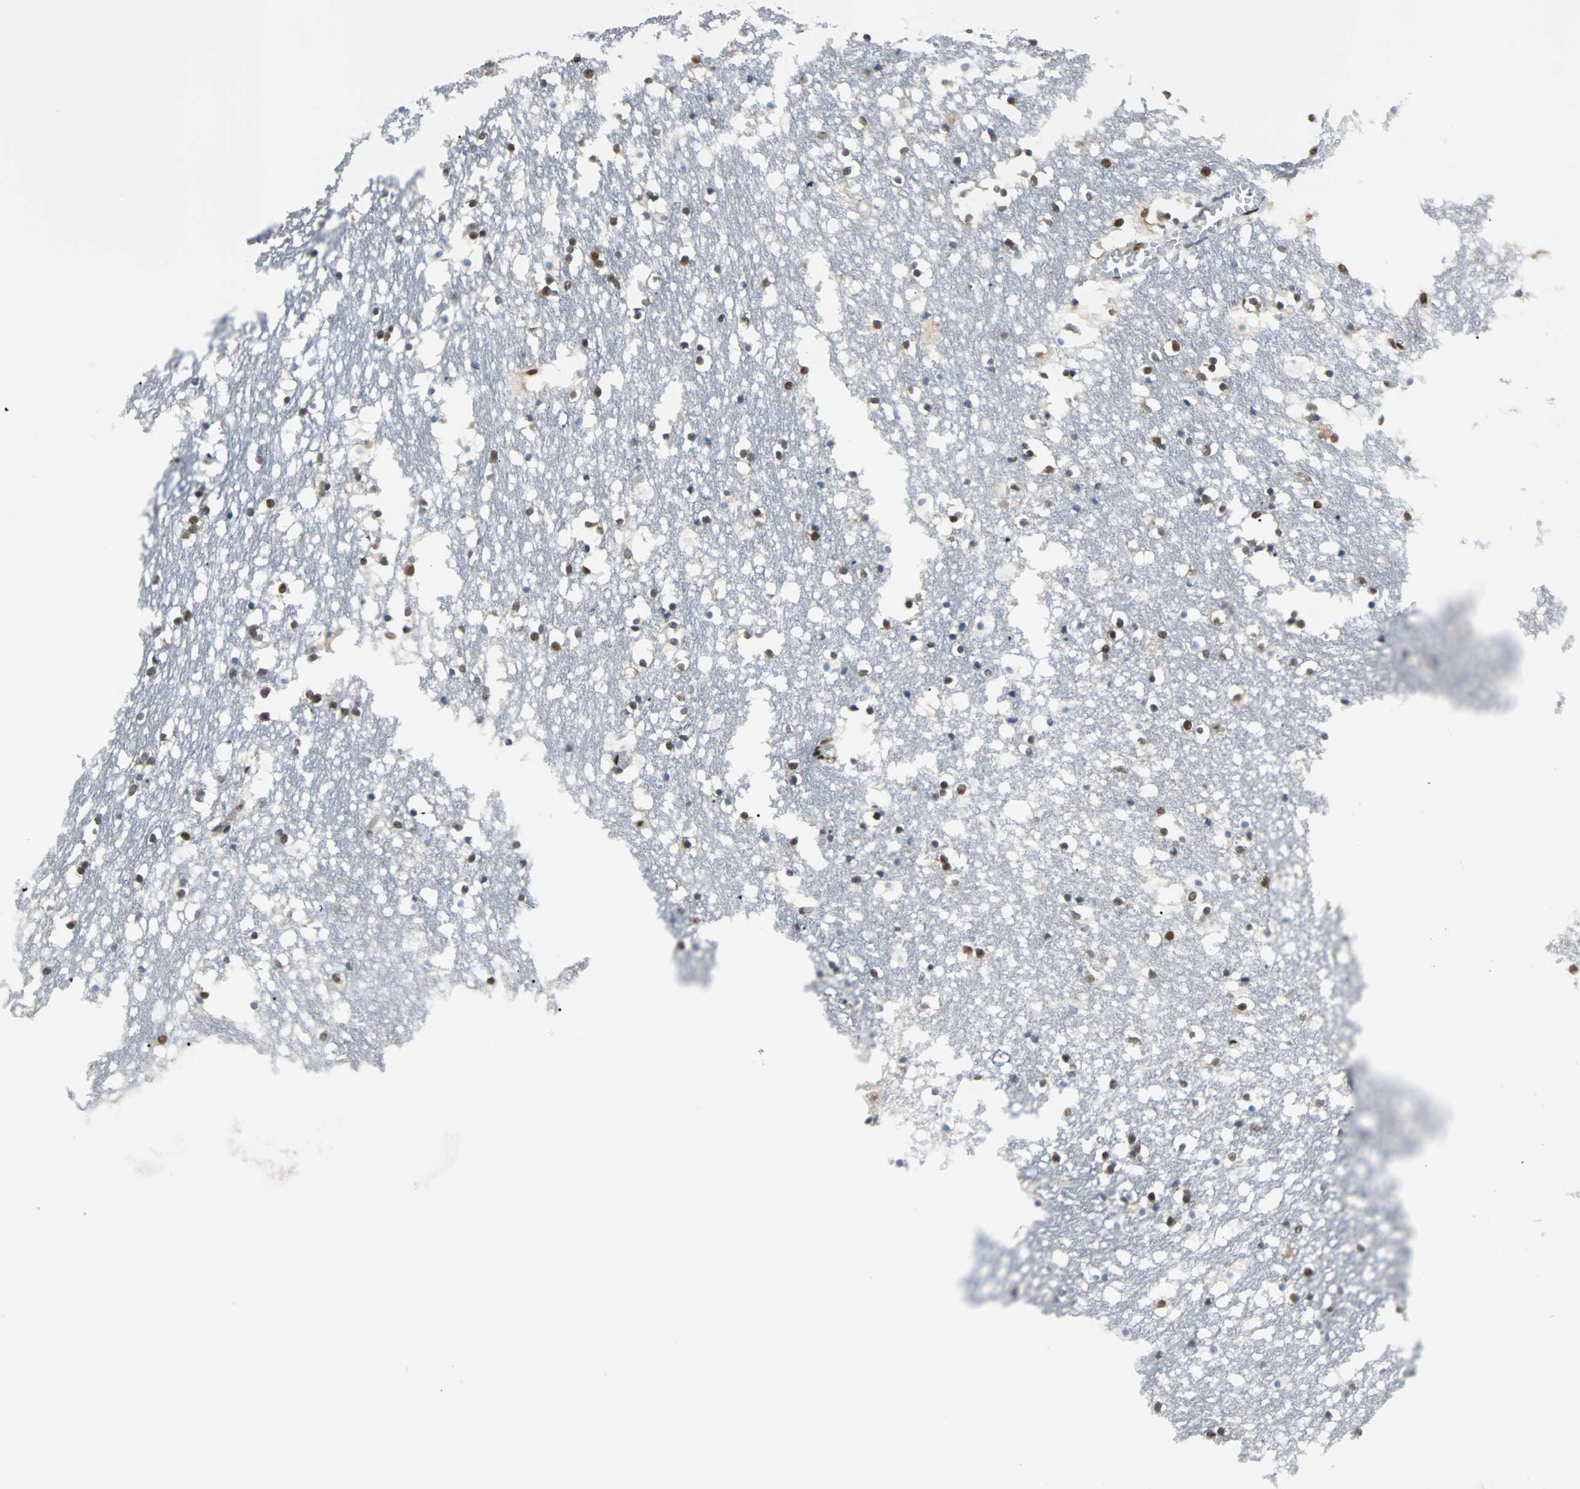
{"staining": {"intensity": "strong", "quantity": ">75%", "location": "cytoplasmic/membranous,nuclear"}, "tissue": "caudate", "cell_type": "Glial cells", "image_type": "normal", "snomed": [{"axis": "morphology", "description": "Normal tissue, NOS"}, {"axis": "topography", "description": "Lateral ventricle wall"}], "caption": "This is an image of IHC staining of normal caudate, which shows strong positivity in the cytoplasmic/membranous,nuclear of glial cells.", "gene": "XRCC4", "patient": {"sex": "male", "age": 45}}